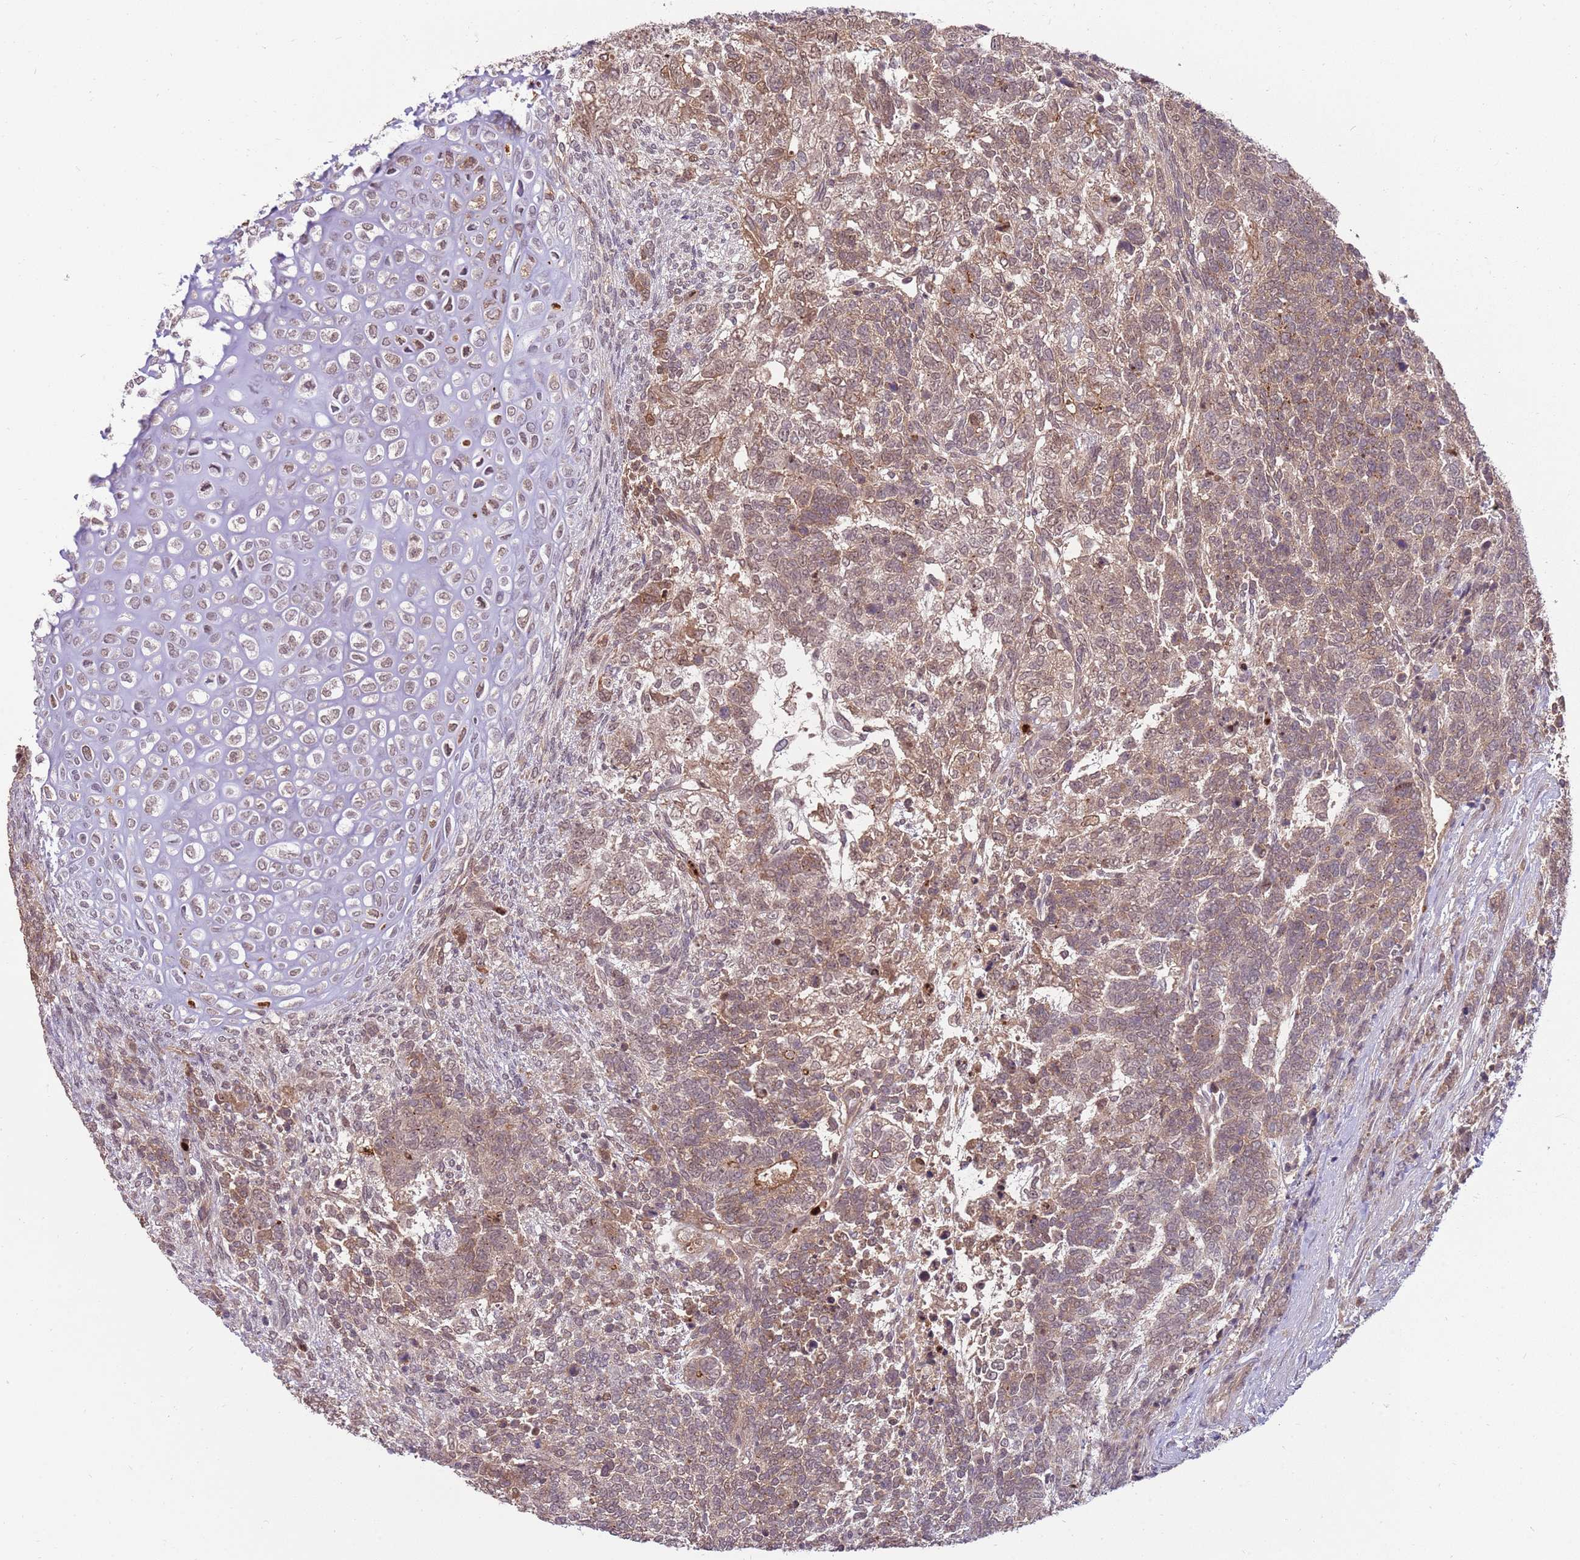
{"staining": {"intensity": "moderate", "quantity": "25%-75%", "location": "cytoplasmic/membranous,nuclear"}, "tissue": "testis cancer", "cell_type": "Tumor cells", "image_type": "cancer", "snomed": [{"axis": "morphology", "description": "Carcinoma, Embryonal, NOS"}, {"axis": "topography", "description": "Testis"}], "caption": "Protein staining shows moderate cytoplasmic/membranous and nuclear expression in approximately 25%-75% of tumor cells in embryonal carcinoma (testis).", "gene": "NBPF6", "patient": {"sex": "male", "age": 23}}